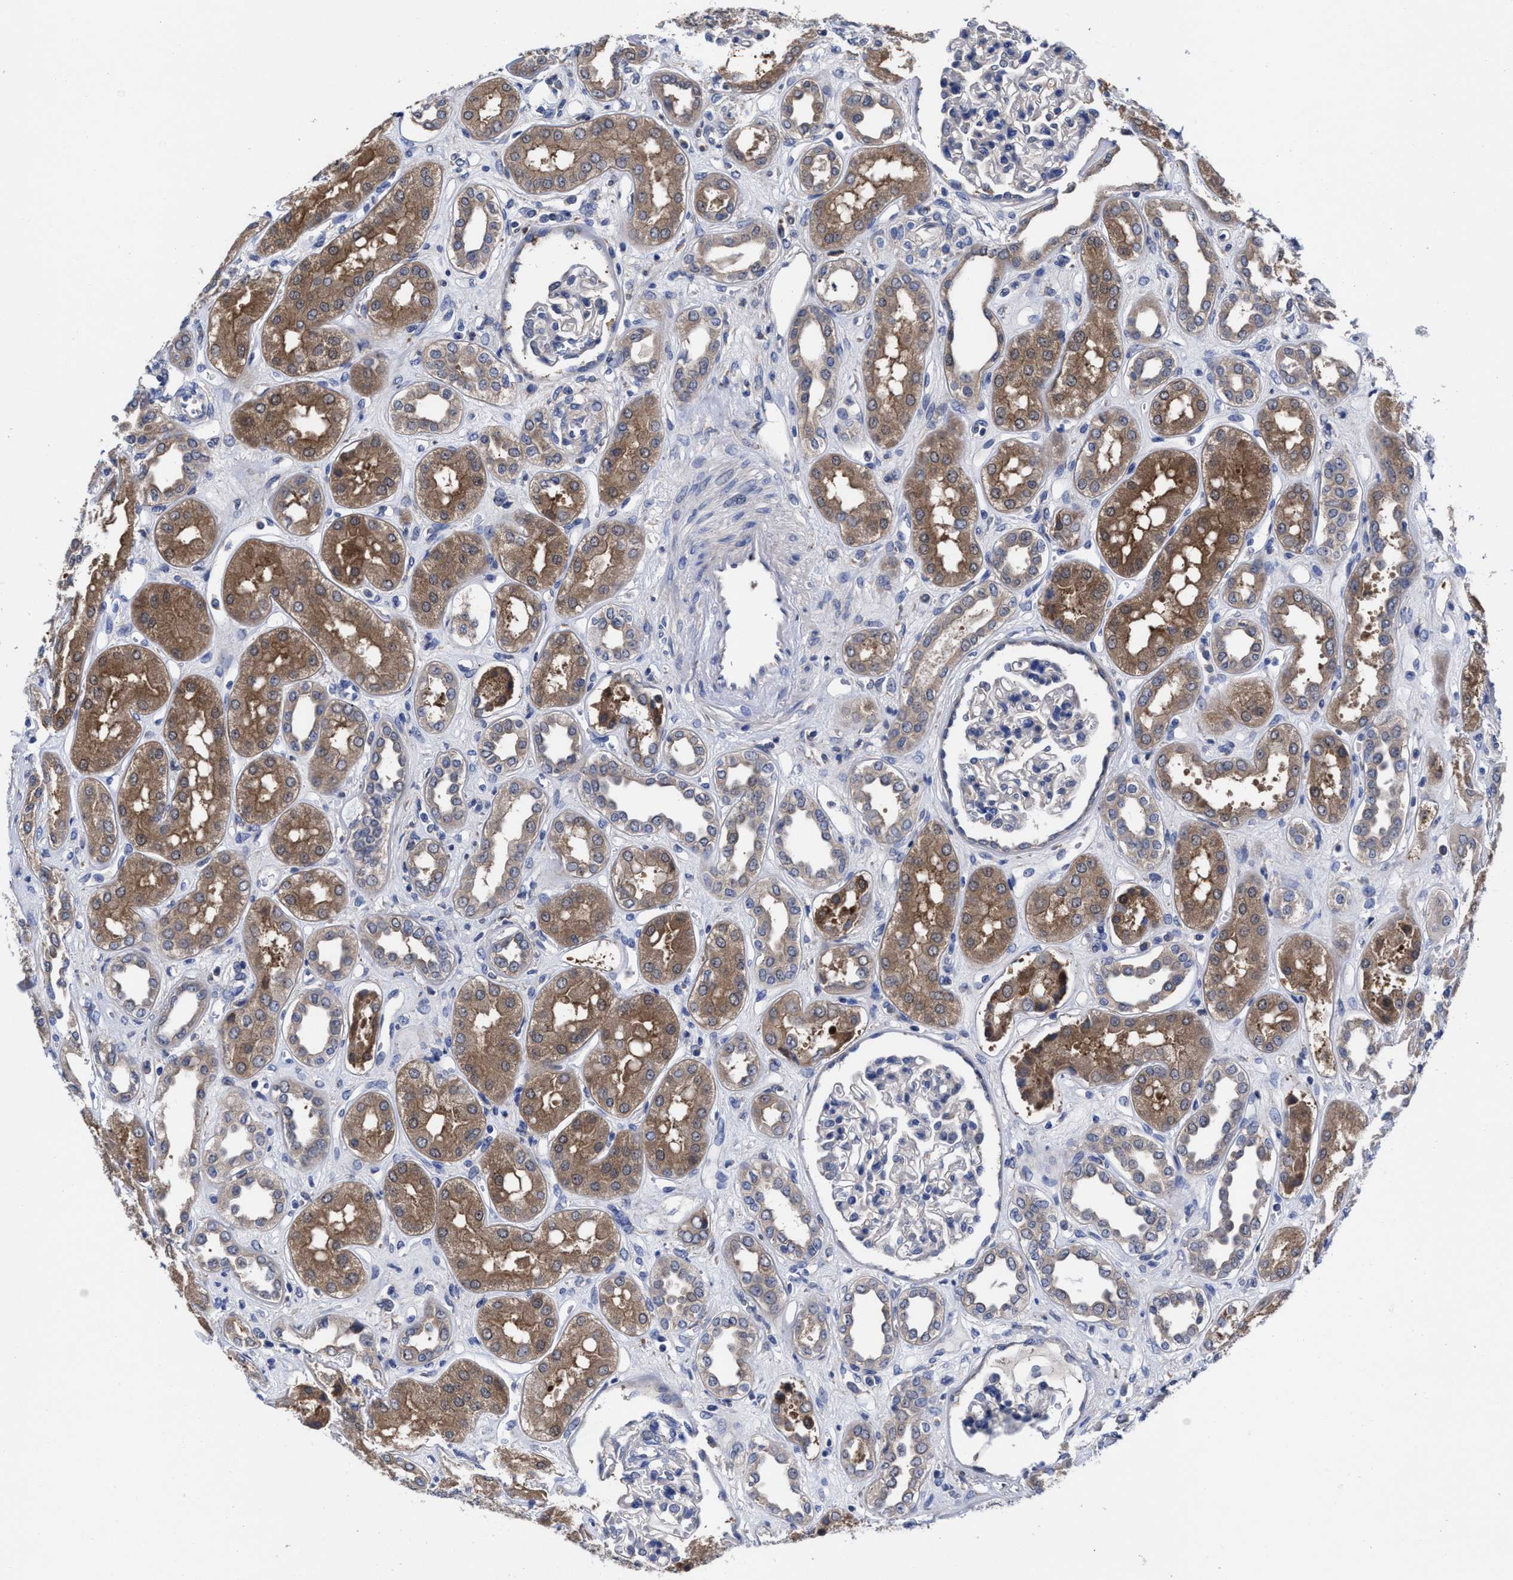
{"staining": {"intensity": "weak", "quantity": "25%-75%", "location": "cytoplasmic/membranous"}, "tissue": "kidney", "cell_type": "Cells in glomeruli", "image_type": "normal", "snomed": [{"axis": "morphology", "description": "Normal tissue, NOS"}, {"axis": "topography", "description": "Kidney"}], "caption": "Brown immunohistochemical staining in unremarkable human kidney shows weak cytoplasmic/membranous expression in about 25%-75% of cells in glomeruli.", "gene": "TXNDC17", "patient": {"sex": "male", "age": 59}}